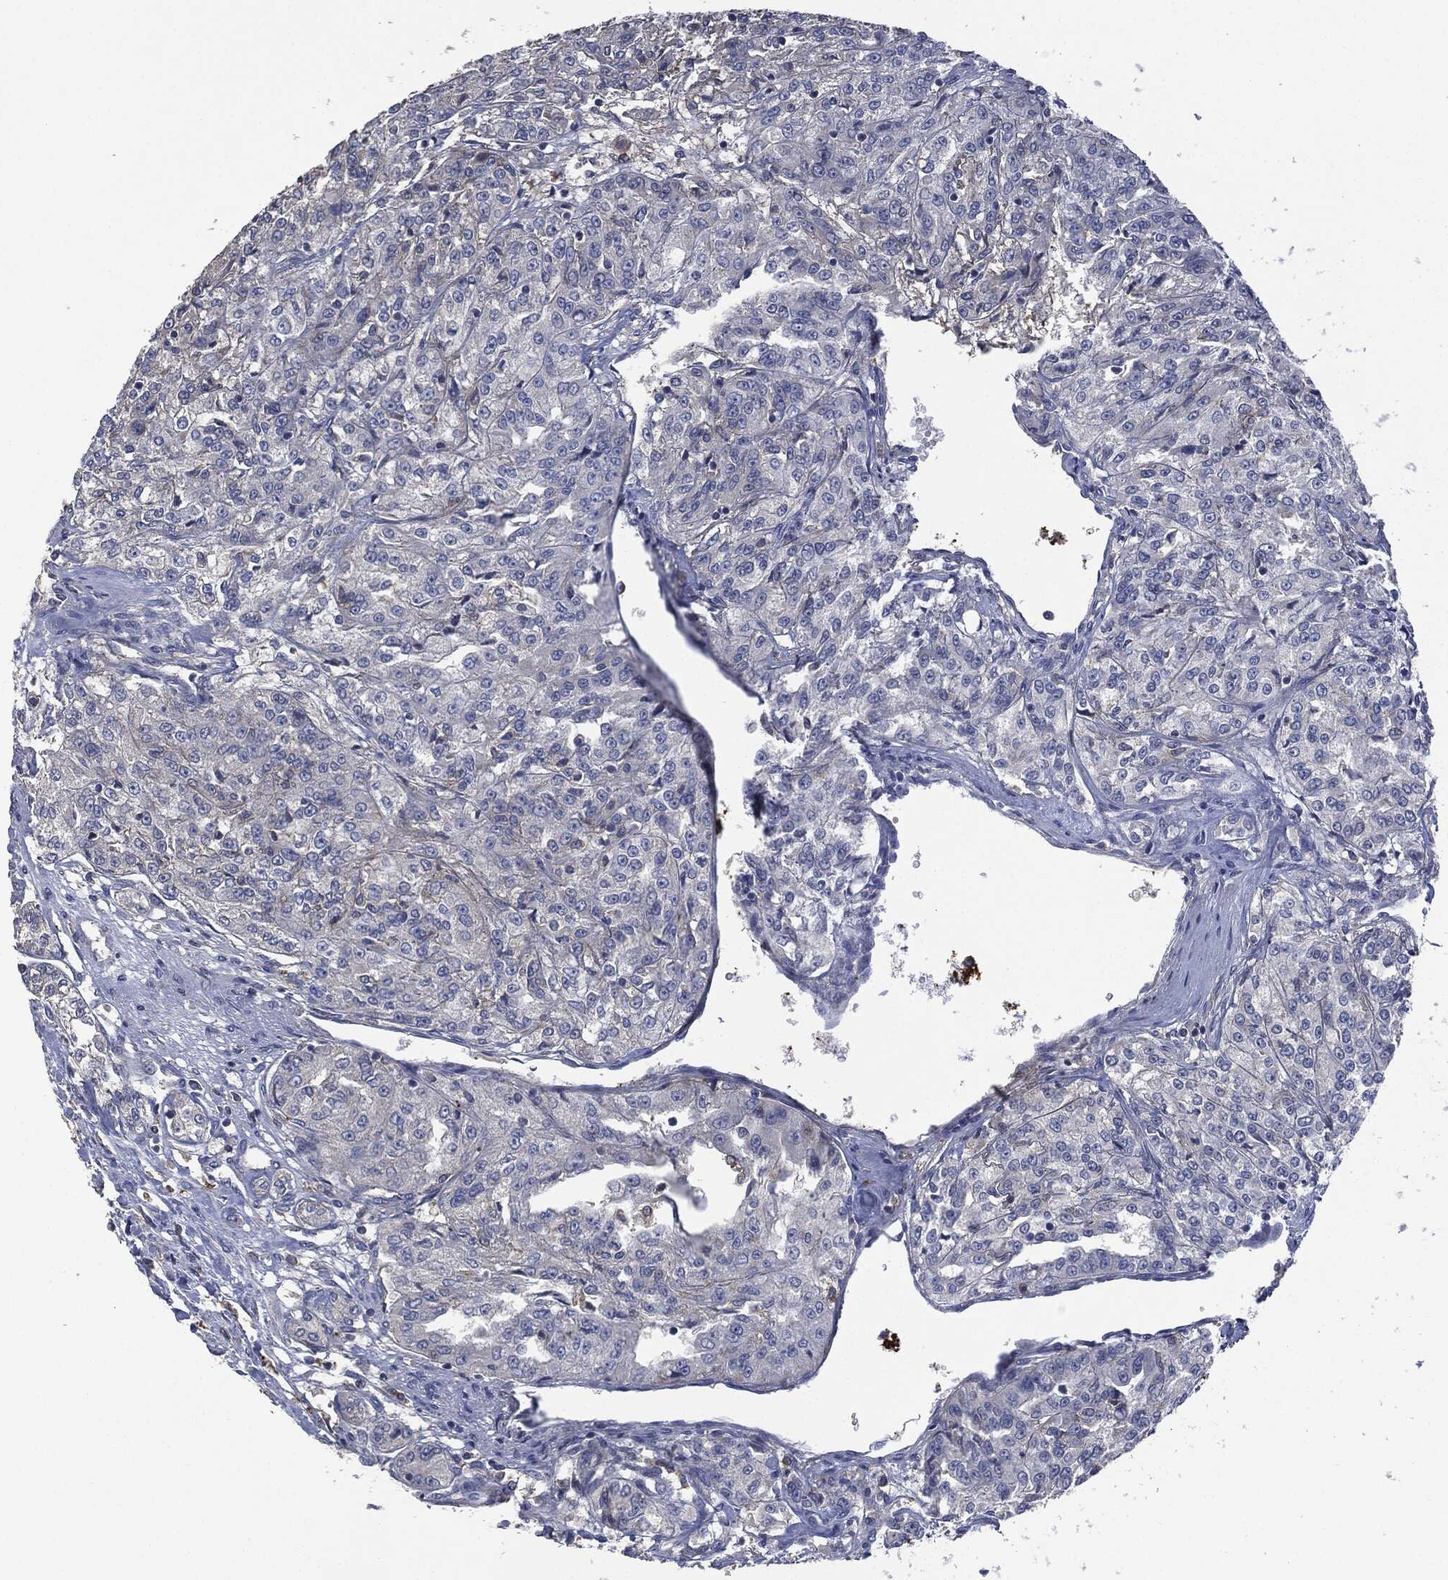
{"staining": {"intensity": "negative", "quantity": "none", "location": "none"}, "tissue": "renal cancer", "cell_type": "Tumor cells", "image_type": "cancer", "snomed": [{"axis": "morphology", "description": "Adenocarcinoma, NOS"}, {"axis": "topography", "description": "Kidney"}], "caption": "Protein analysis of renal cancer (adenocarcinoma) shows no significant positivity in tumor cells. The staining was performed using DAB to visualize the protein expression in brown, while the nuclei were stained in blue with hematoxylin (Magnification: 20x).", "gene": "CD33", "patient": {"sex": "female", "age": 63}}